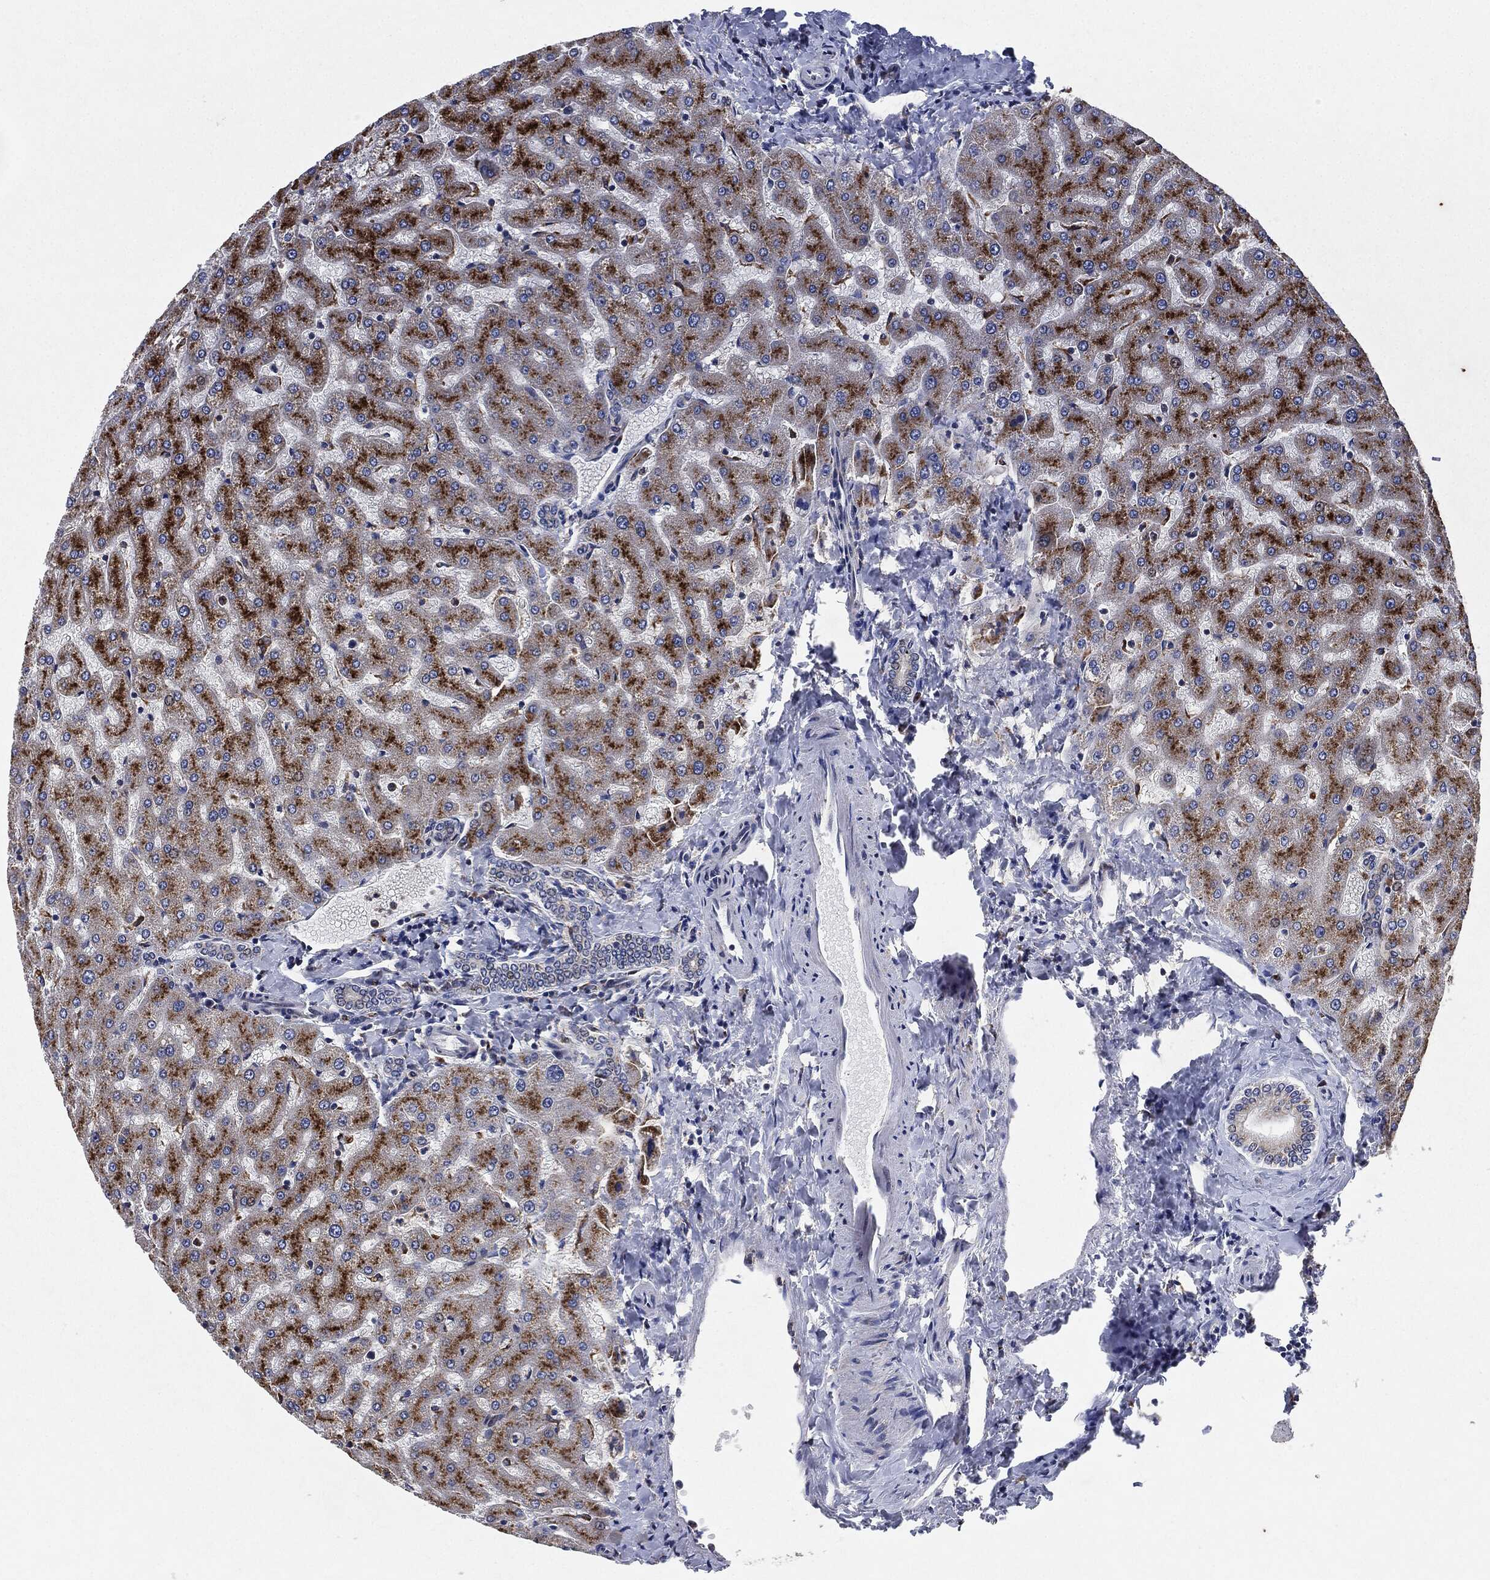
{"staining": {"intensity": "negative", "quantity": "none", "location": "none"}, "tissue": "liver", "cell_type": "Cholangiocytes", "image_type": "normal", "snomed": [{"axis": "morphology", "description": "Normal tissue, NOS"}, {"axis": "topography", "description": "Liver"}], "caption": "High power microscopy image of an immunohistochemistry (IHC) histopathology image of benign liver, revealing no significant staining in cholangiocytes.", "gene": "SLC31A2", "patient": {"sex": "female", "age": 50}}